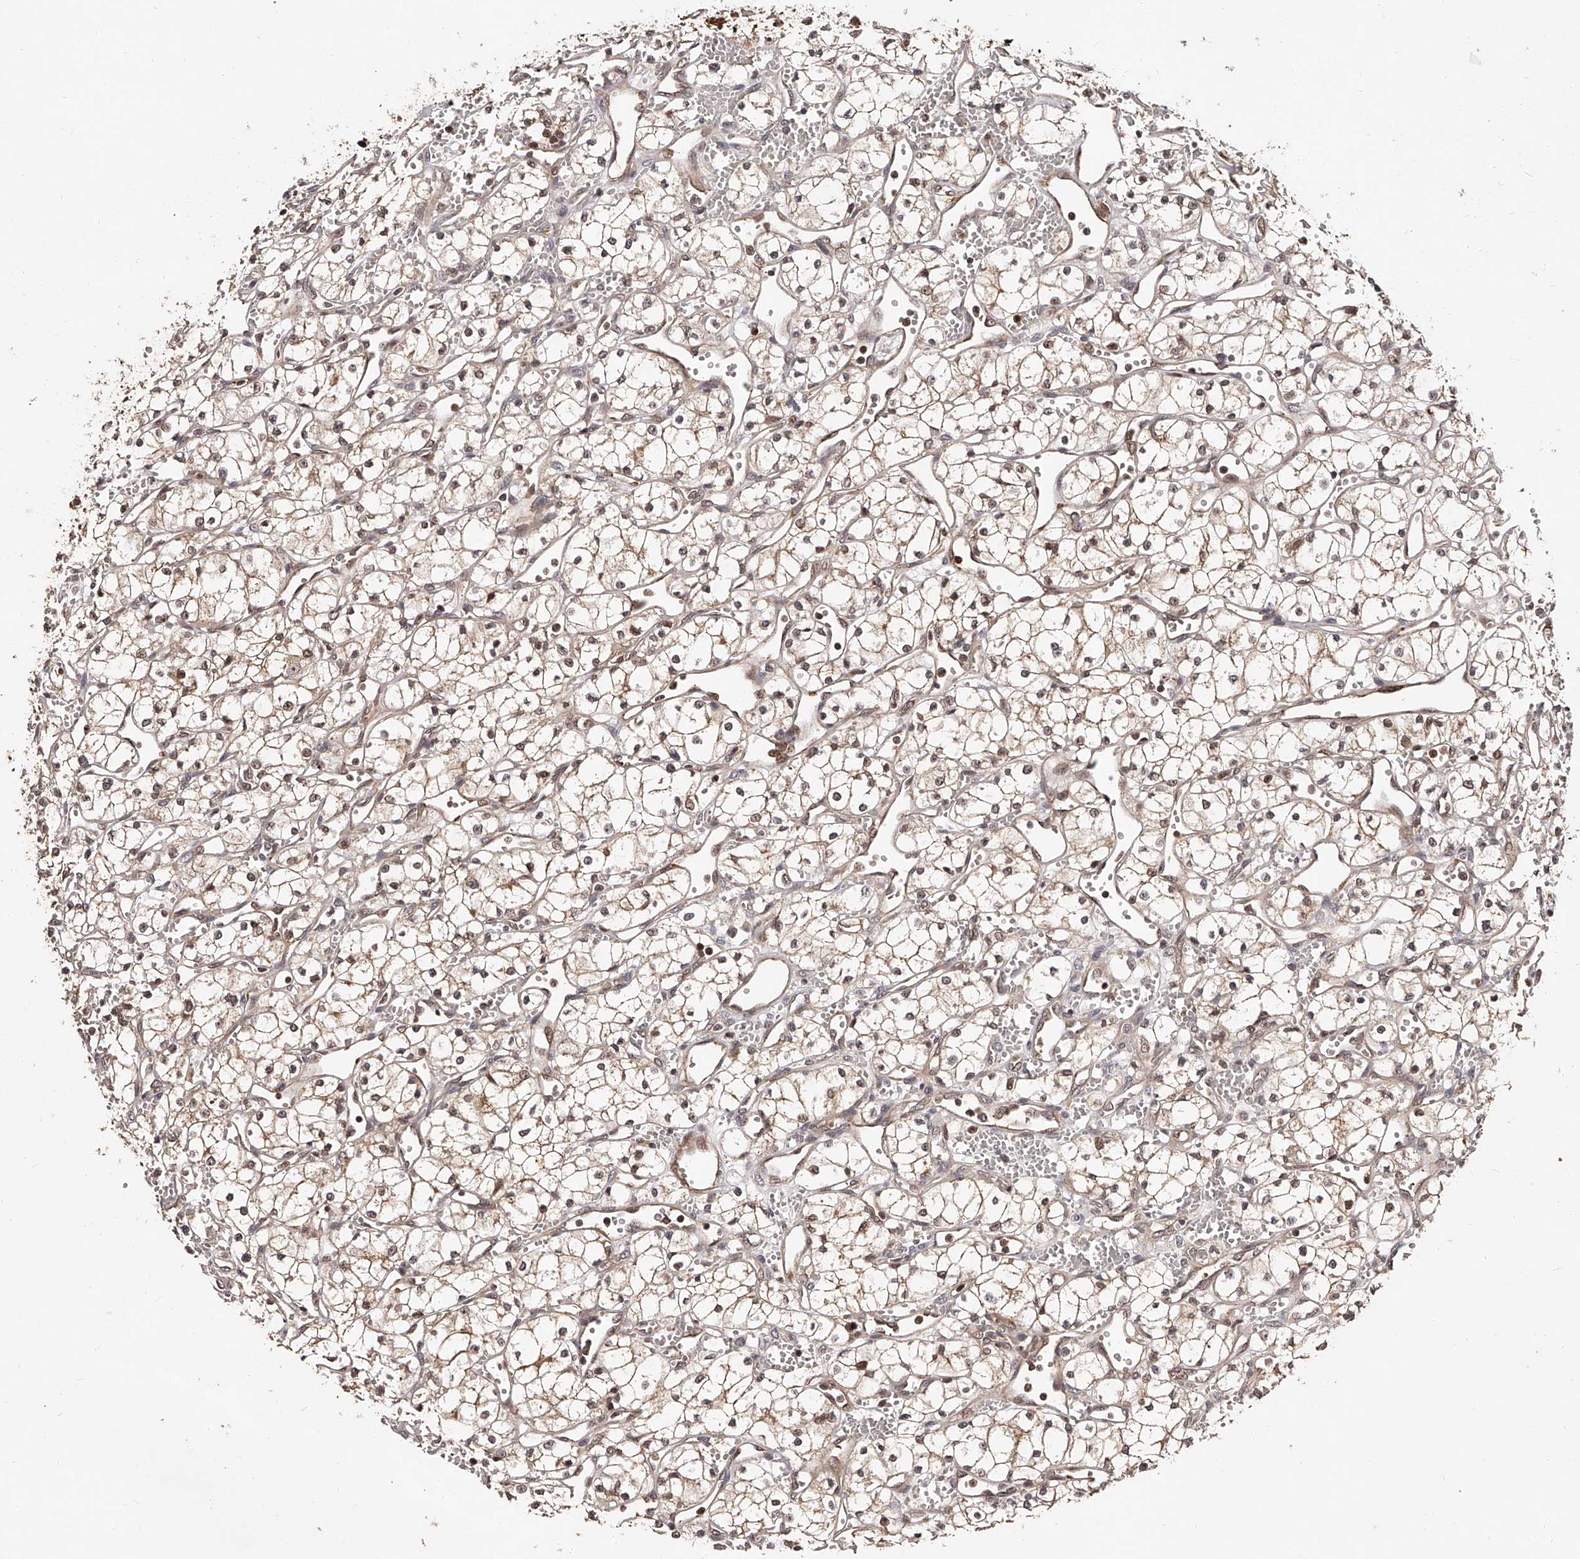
{"staining": {"intensity": "weak", "quantity": "25%-75%", "location": "cytoplasmic/membranous,nuclear"}, "tissue": "renal cancer", "cell_type": "Tumor cells", "image_type": "cancer", "snomed": [{"axis": "morphology", "description": "Adenocarcinoma, NOS"}, {"axis": "topography", "description": "Kidney"}], "caption": "A photomicrograph showing weak cytoplasmic/membranous and nuclear positivity in approximately 25%-75% of tumor cells in renal adenocarcinoma, as visualized by brown immunohistochemical staining.", "gene": "CUL7", "patient": {"sex": "male", "age": 59}}